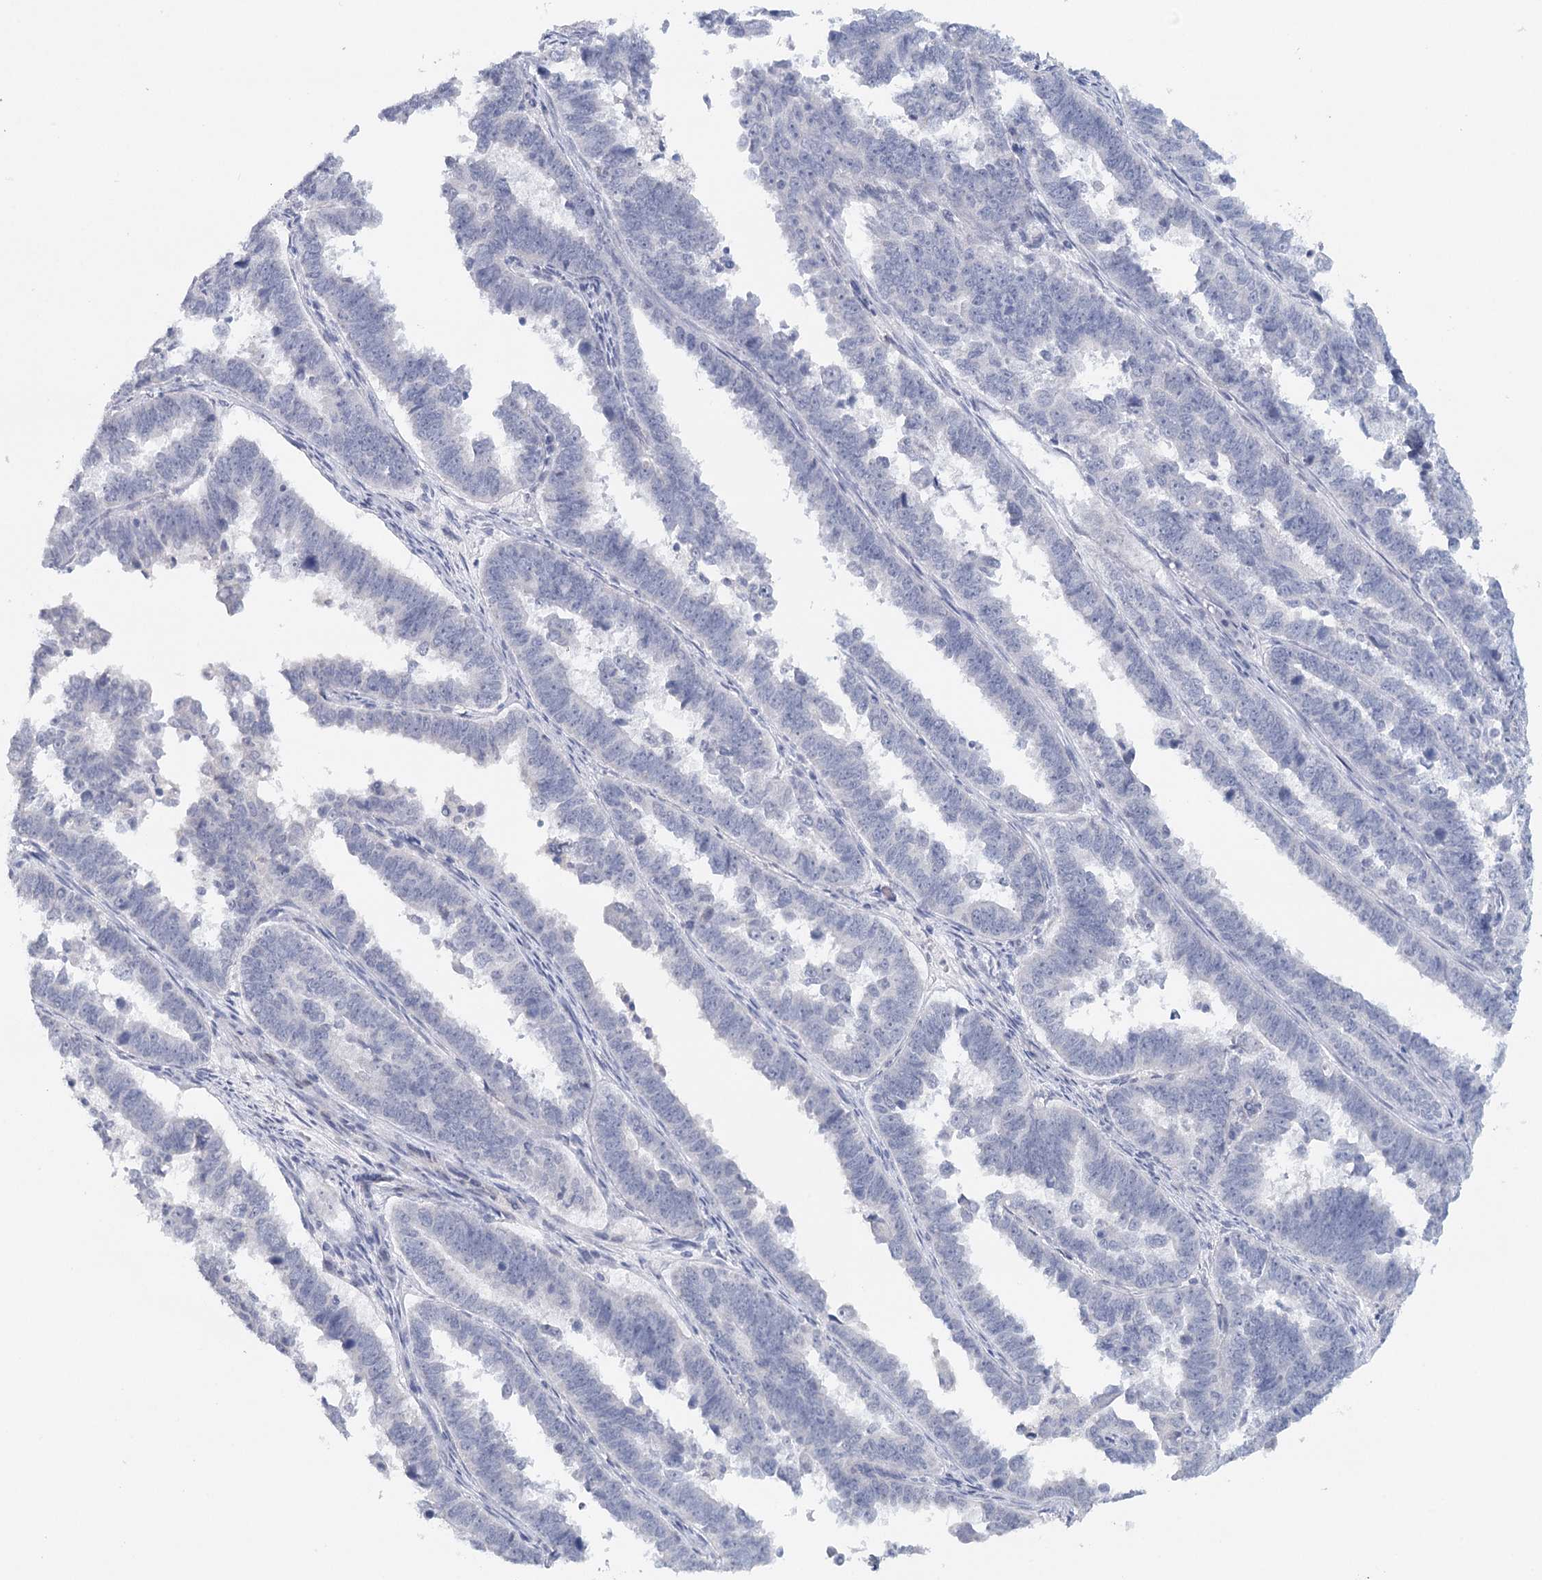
{"staining": {"intensity": "negative", "quantity": "none", "location": "none"}, "tissue": "endometrial cancer", "cell_type": "Tumor cells", "image_type": "cancer", "snomed": [{"axis": "morphology", "description": "Adenocarcinoma, NOS"}, {"axis": "topography", "description": "Endometrium"}], "caption": "Immunohistochemical staining of endometrial adenocarcinoma exhibits no significant expression in tumor cells.", "gene": "HSPA4L", "patient": {"sex": "female", "age": 75}}